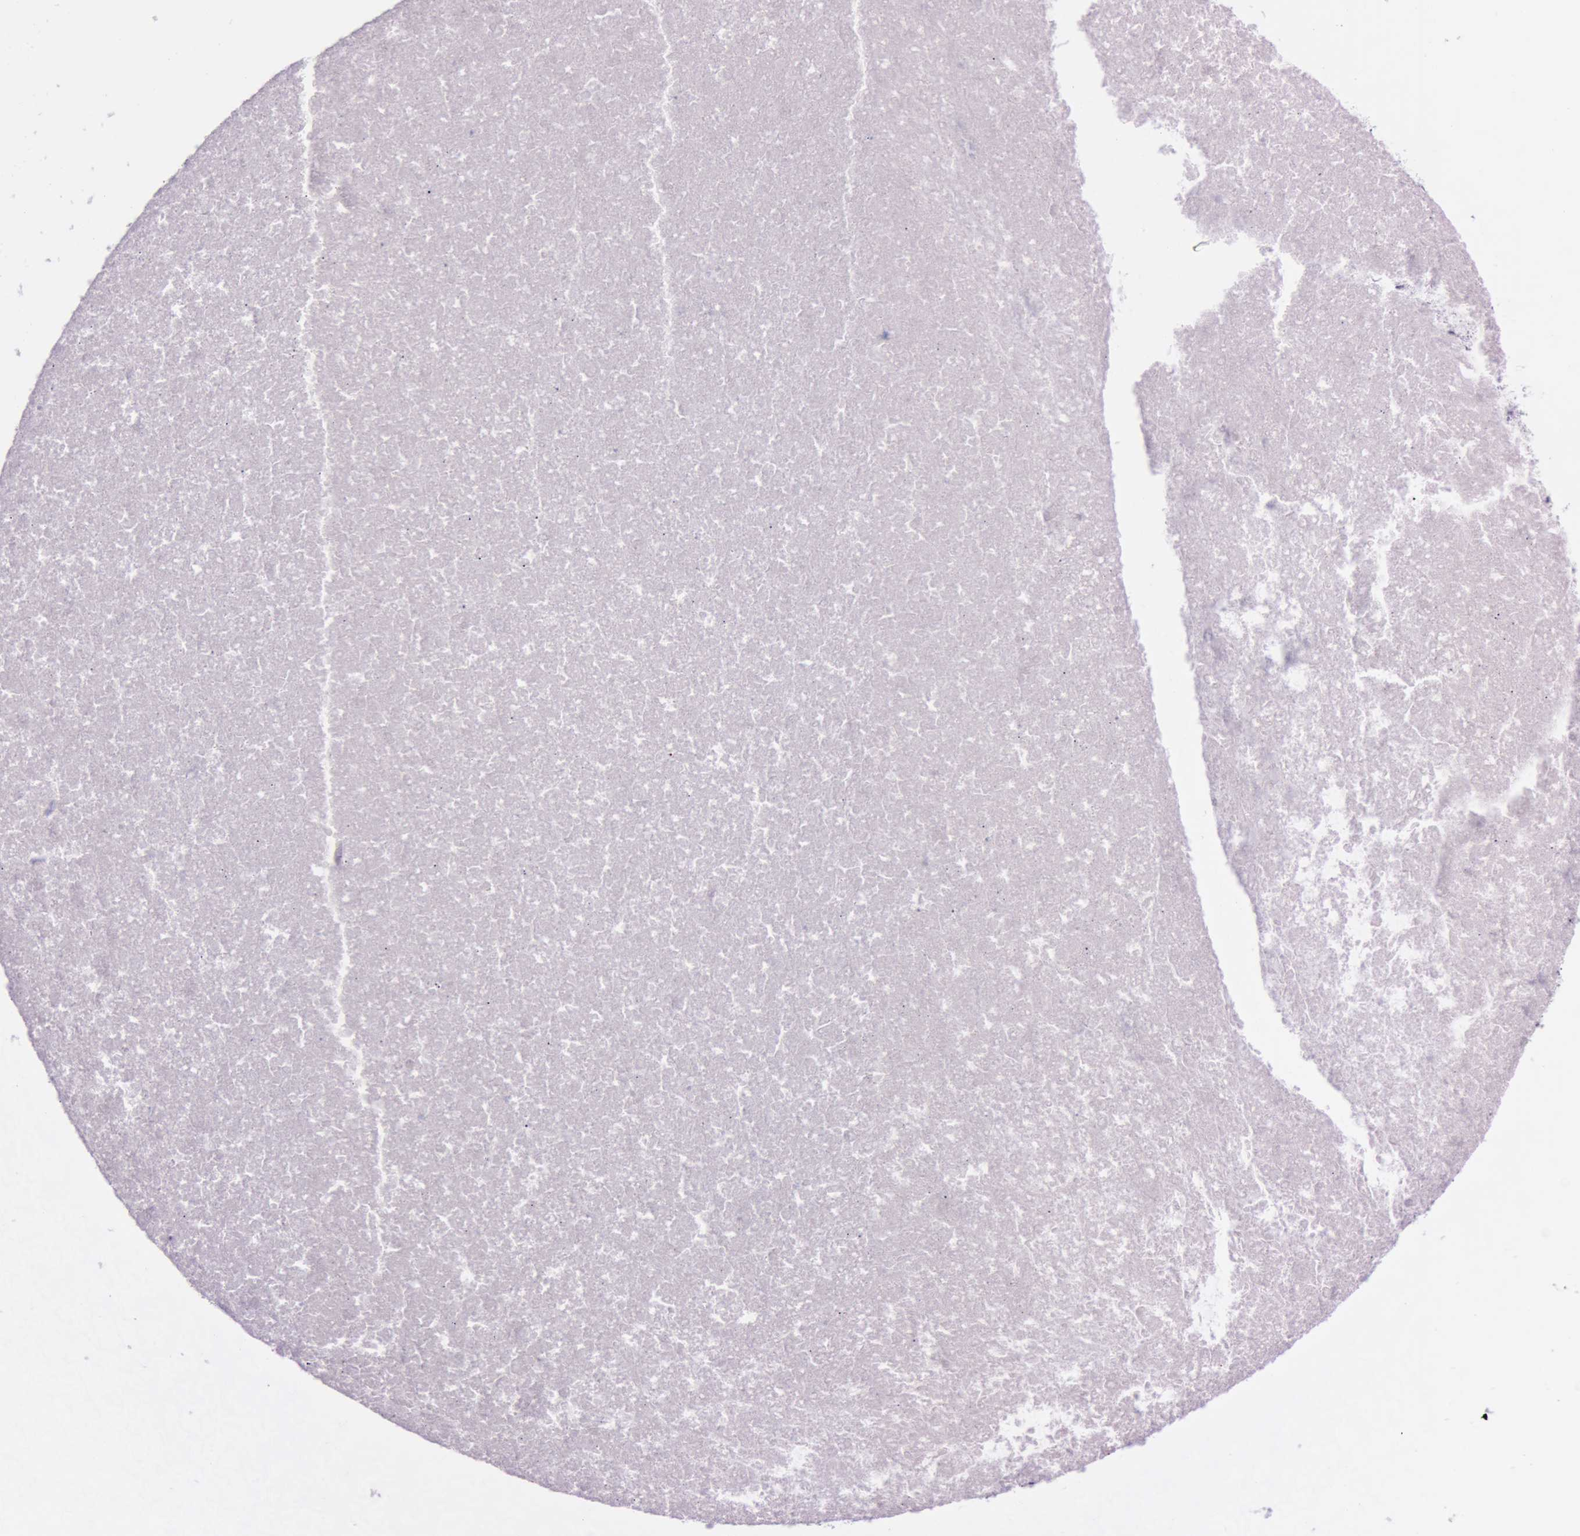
{"staining": {"intensity": "negative", "quantity": "none", "location": "none"}, "tissue": "ovarian cancer", "cell_type": "Tumor cells", "image_type": "cancer", "snomed": [{"axis": "morphology", "description": "Cystadenocarcinoma, mucinous, NOS"}, {"axis": "topography", "description": "Ovary"}], "caption": "Tumor cells show no significant protein staining in ovarian cancer (mucinous cystadenocarcinoma).", "gene": "S100A7", "patient": {"sex": "female", "age": 37}}